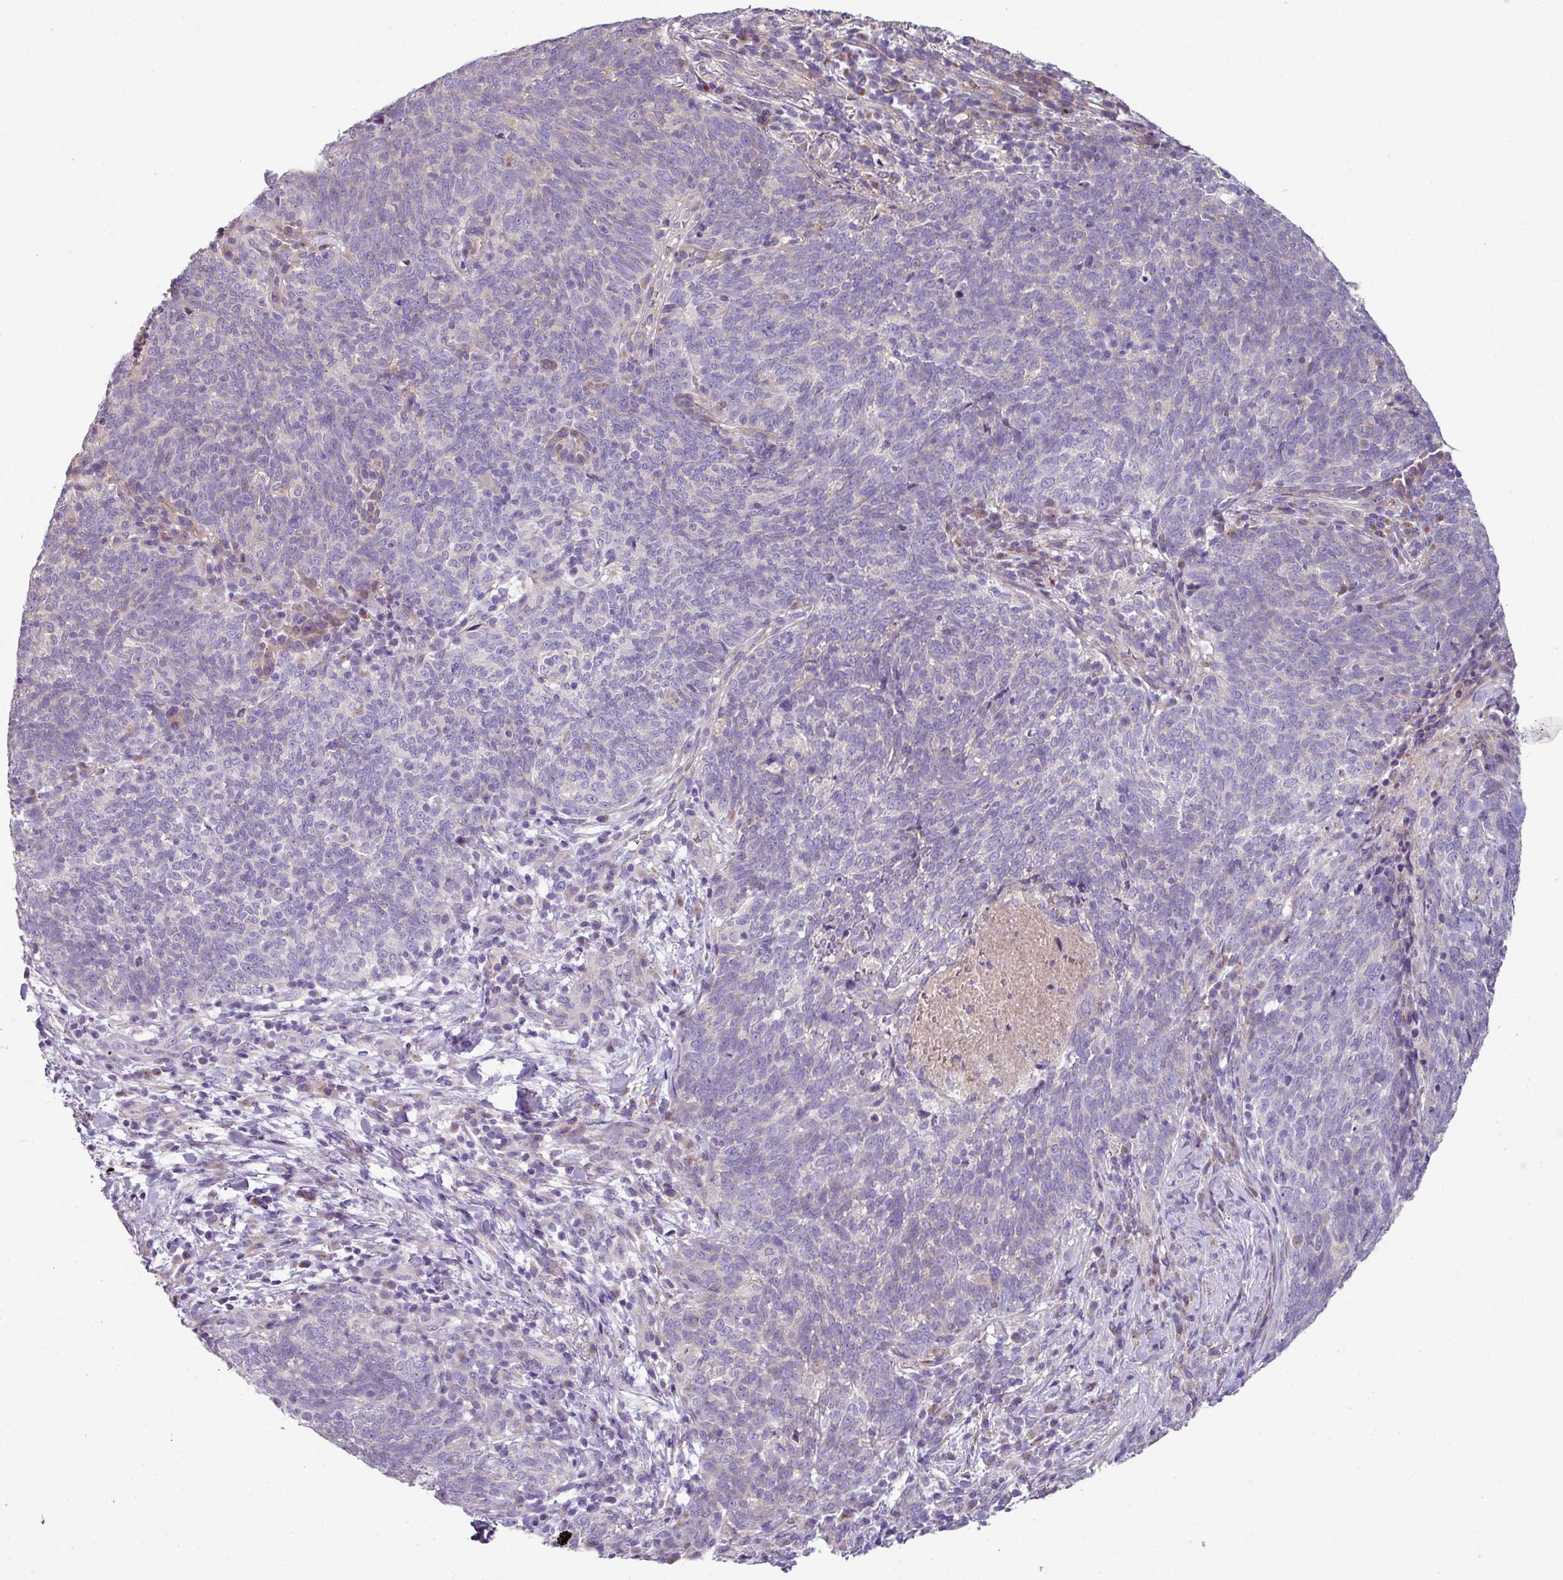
{"staining": {"intensity": "negative", "quantity": "none", "location": "none"}, "tissue": "lung cancer", "cell_type": "Tumor cells", "image_type": "cancer", "snomed": [{"axis": "morphology", "description": "Squamous cell carcinoma, NOS"}, {"axis": "topography", "description": "Lung"}], "caption": "DAB (3,3'-diaminobenzidine) immunohistochemical staining of lung cancer demonstrates no significant positivity in tumor cells.", "gene": "LRRC9", "patient": {"sex": "female", "age": 72}}